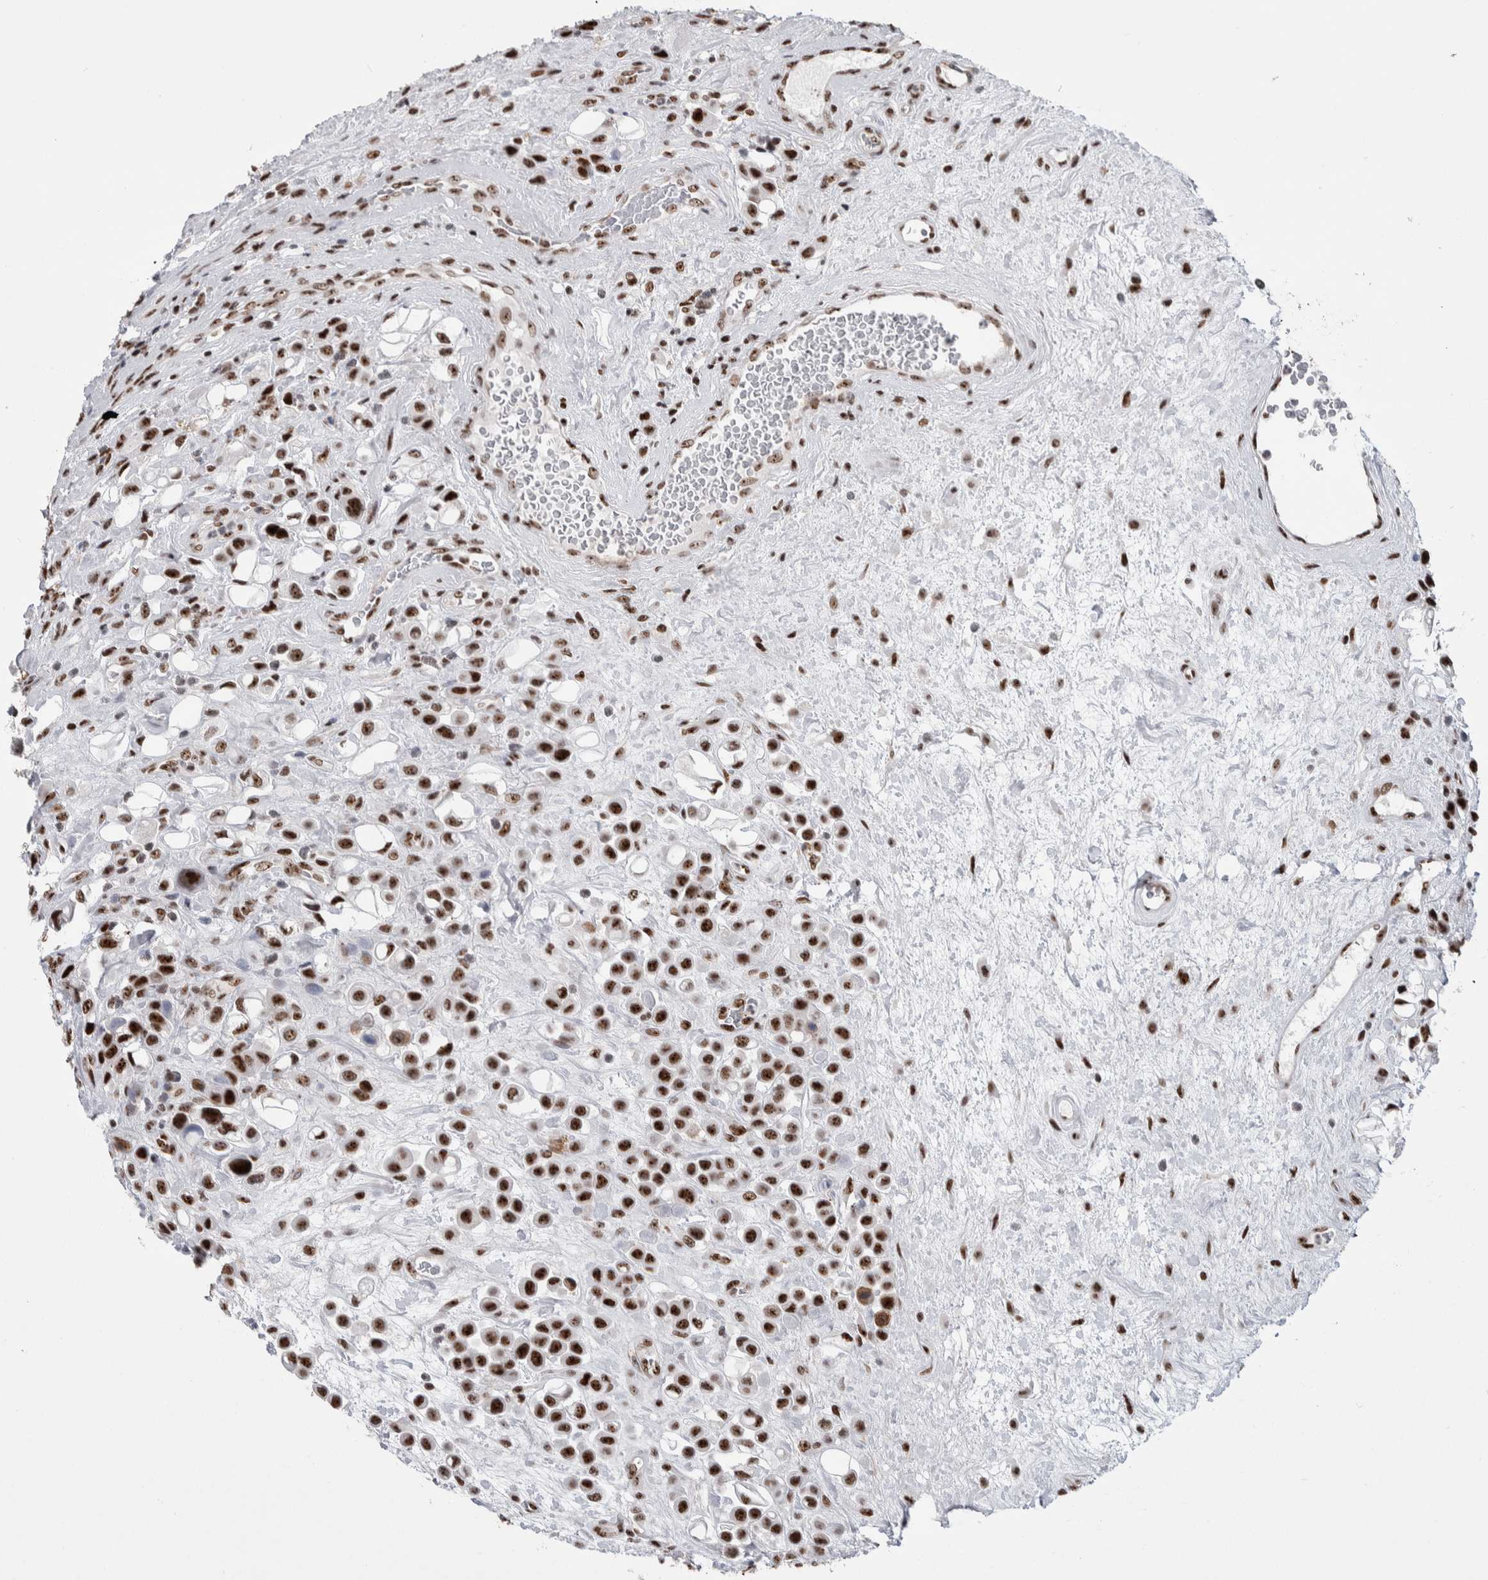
{"staining": {"intensity": "strong", "quantity": ">75%", "location": "nuclear"}, "tissue": "urothelial cancer", "cell_type": "Tumor cells", "image_type": "cancer", "snomed": [{"axis": "morphology", "description": "Urothelial carcinoma, High grade"}, {"axis": "topography", "description": "Urinary bladder"}], "caption": "Brown immunohistochemical staining in urothelial cancer exhibits strong nuclear positivity in approximately >75% of tumor cells. (brown staining indicates protein expression, while blue staining denotes nuclei).", "gene": "NCL", "patient": {"sex": "male", "age": 50}}